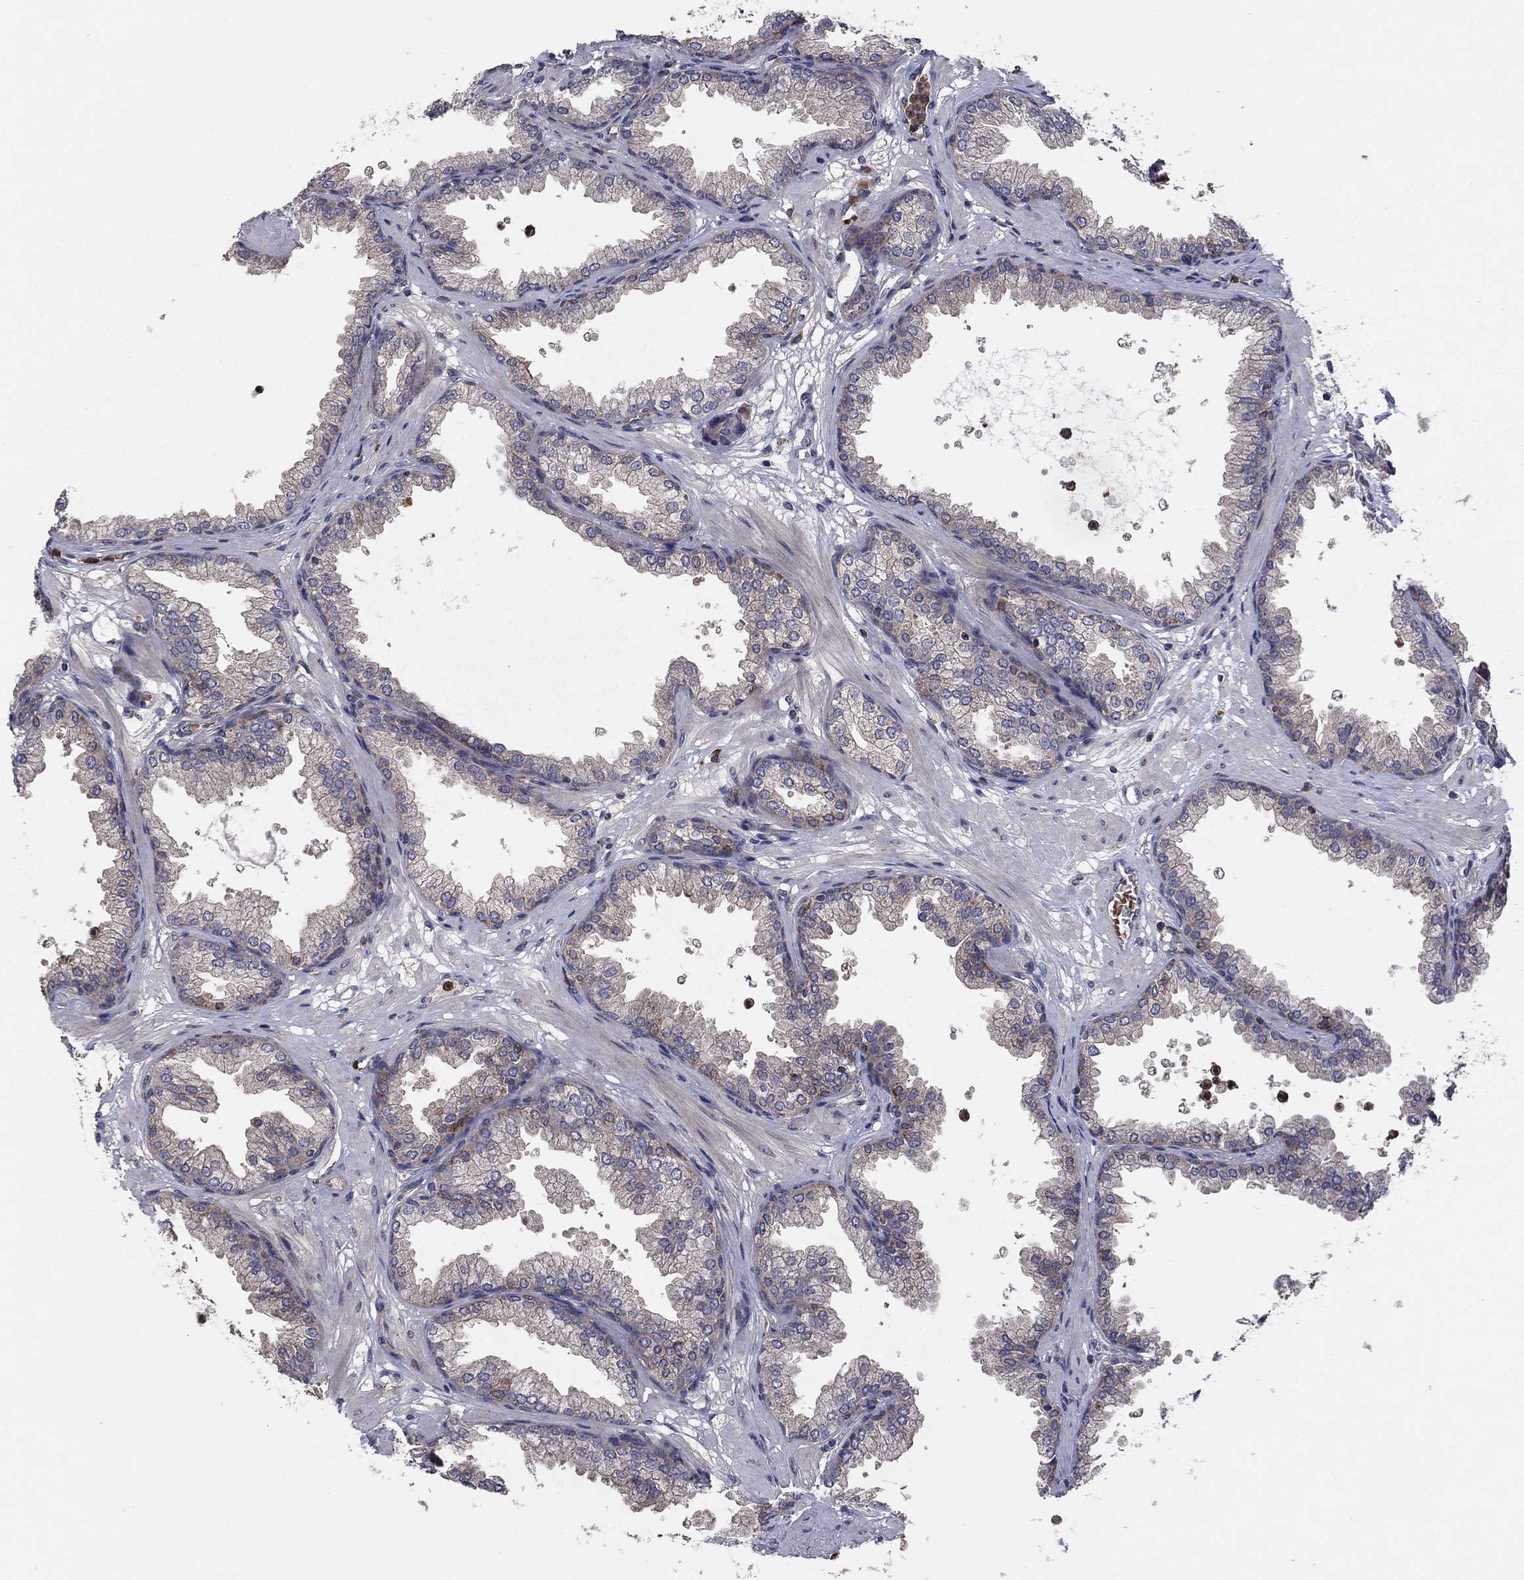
{"staining": {"intensity": "strong", "quantity": "<25%", "location": "cytoplasmic/membranous"}, "tissue": "prostate", "cell_type": "Glandular cells", "image_type": "normal", "snomed": [{"axis": "morphology", "description": "Normal tissue, NOS"}, {"axis": "topography", "description": "Prostate"}], "caption": "An immunohistochemistry (IHC) photomicrograph of normal tissue is shown. Protein staining in brown labels strong cytoplasmic/membranous positivity in prostate within glandular cells.", "gene": "MEA1", "patient": {"sex": "male", "age": 37}}